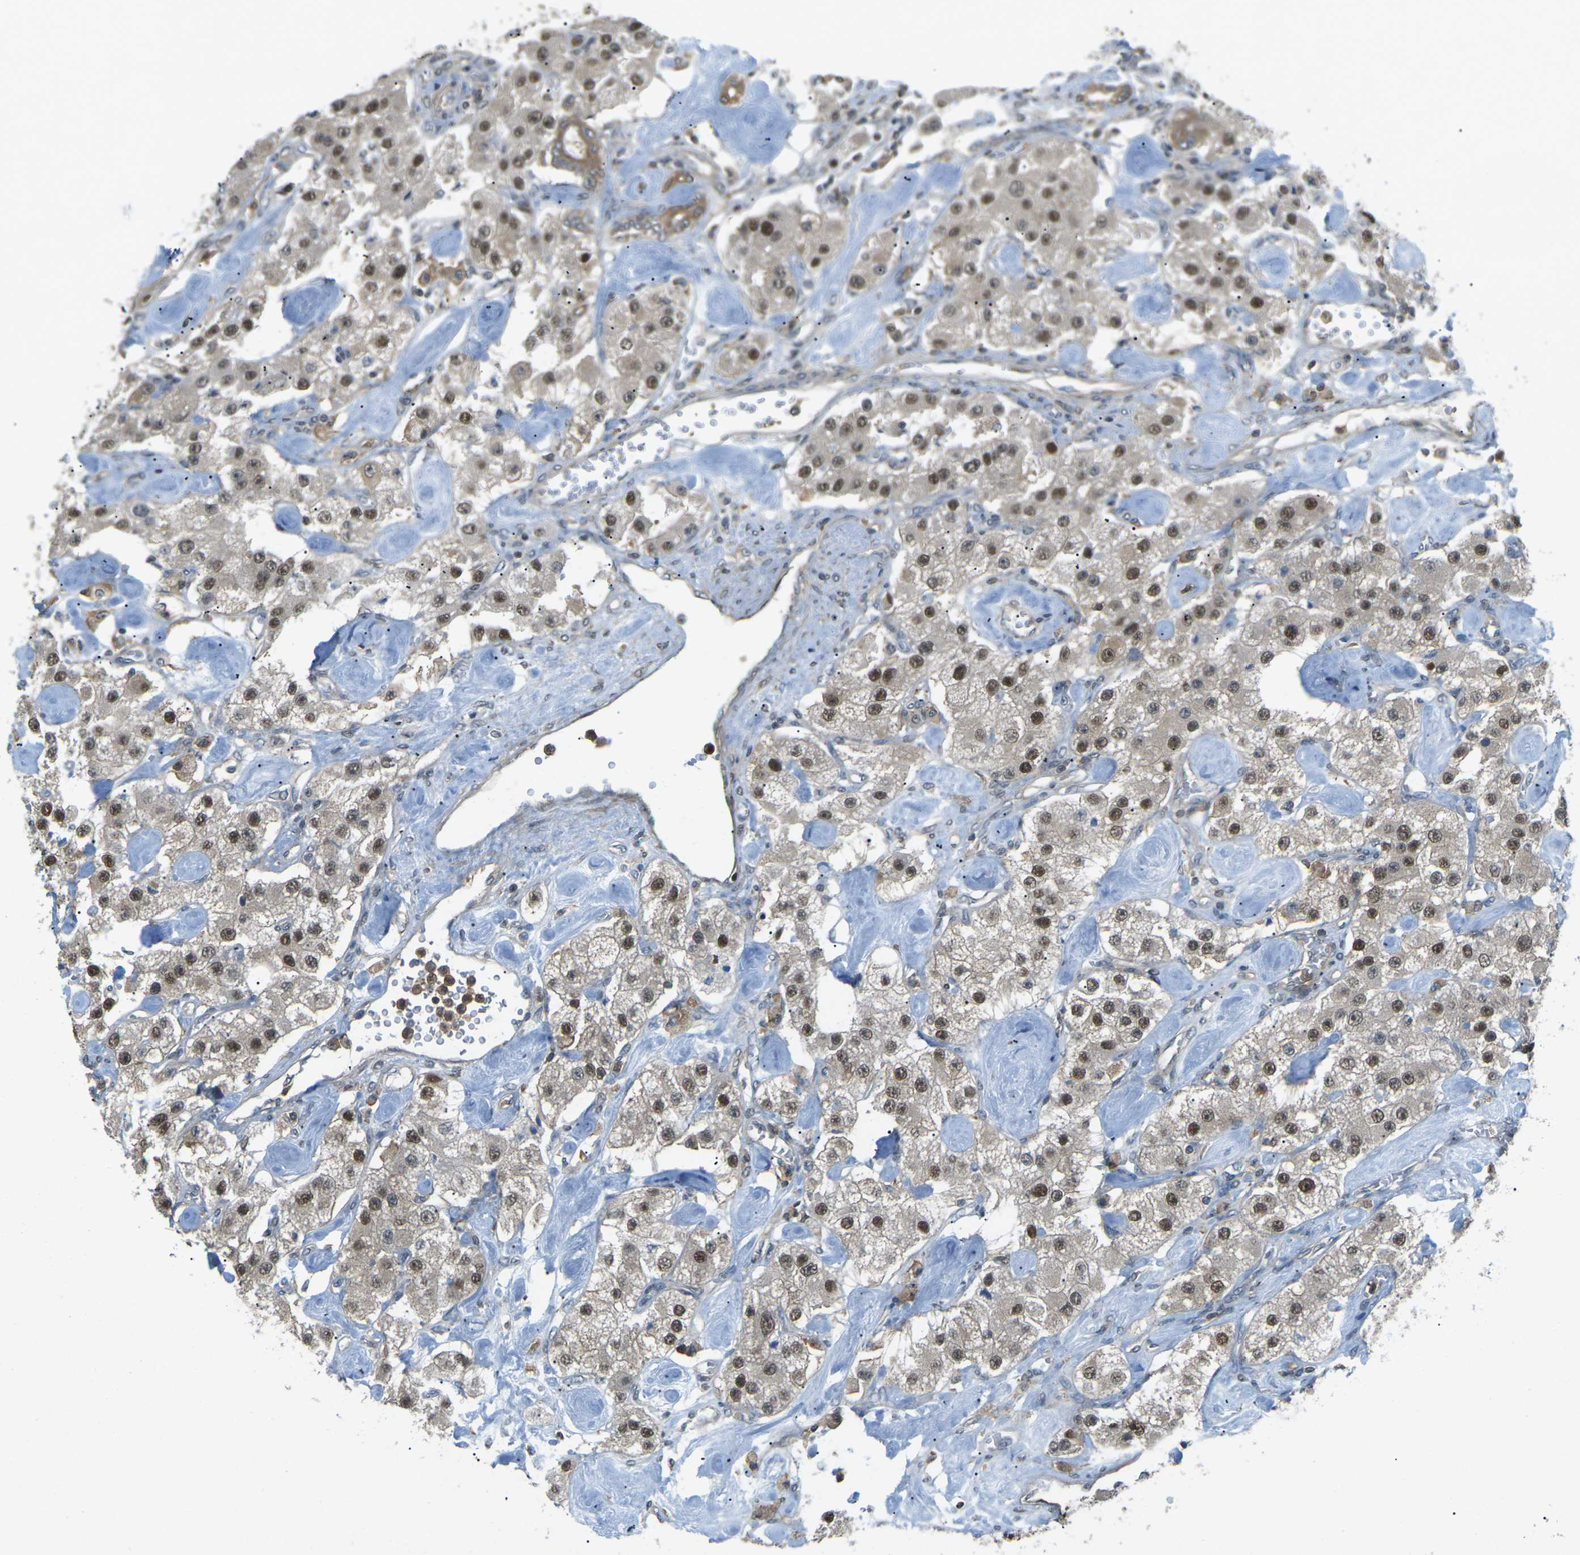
{"staining": {"intensity": "moderate", "quantity": ">75%", "location": "cytoplasmic/membranous,nuclear"}, "tissue": "carcinoid", "cell_type": "Tumor cells", "image_type": "cancer", "snomed": [{"axis": "morphology", "description": "Carcinoid, malignant, NOS"}, {"axis": "topography", "description": "Pancreas"}], "caption": "Brown immunohistochemical staining in carcinoid (malignant) demonstrates moderate cytoplasmic/membranous and nuclear expression in approximately >75% of tumor cells.", "gene": "PIEZO2", "patient": {"sex": "male", "age": 41}}